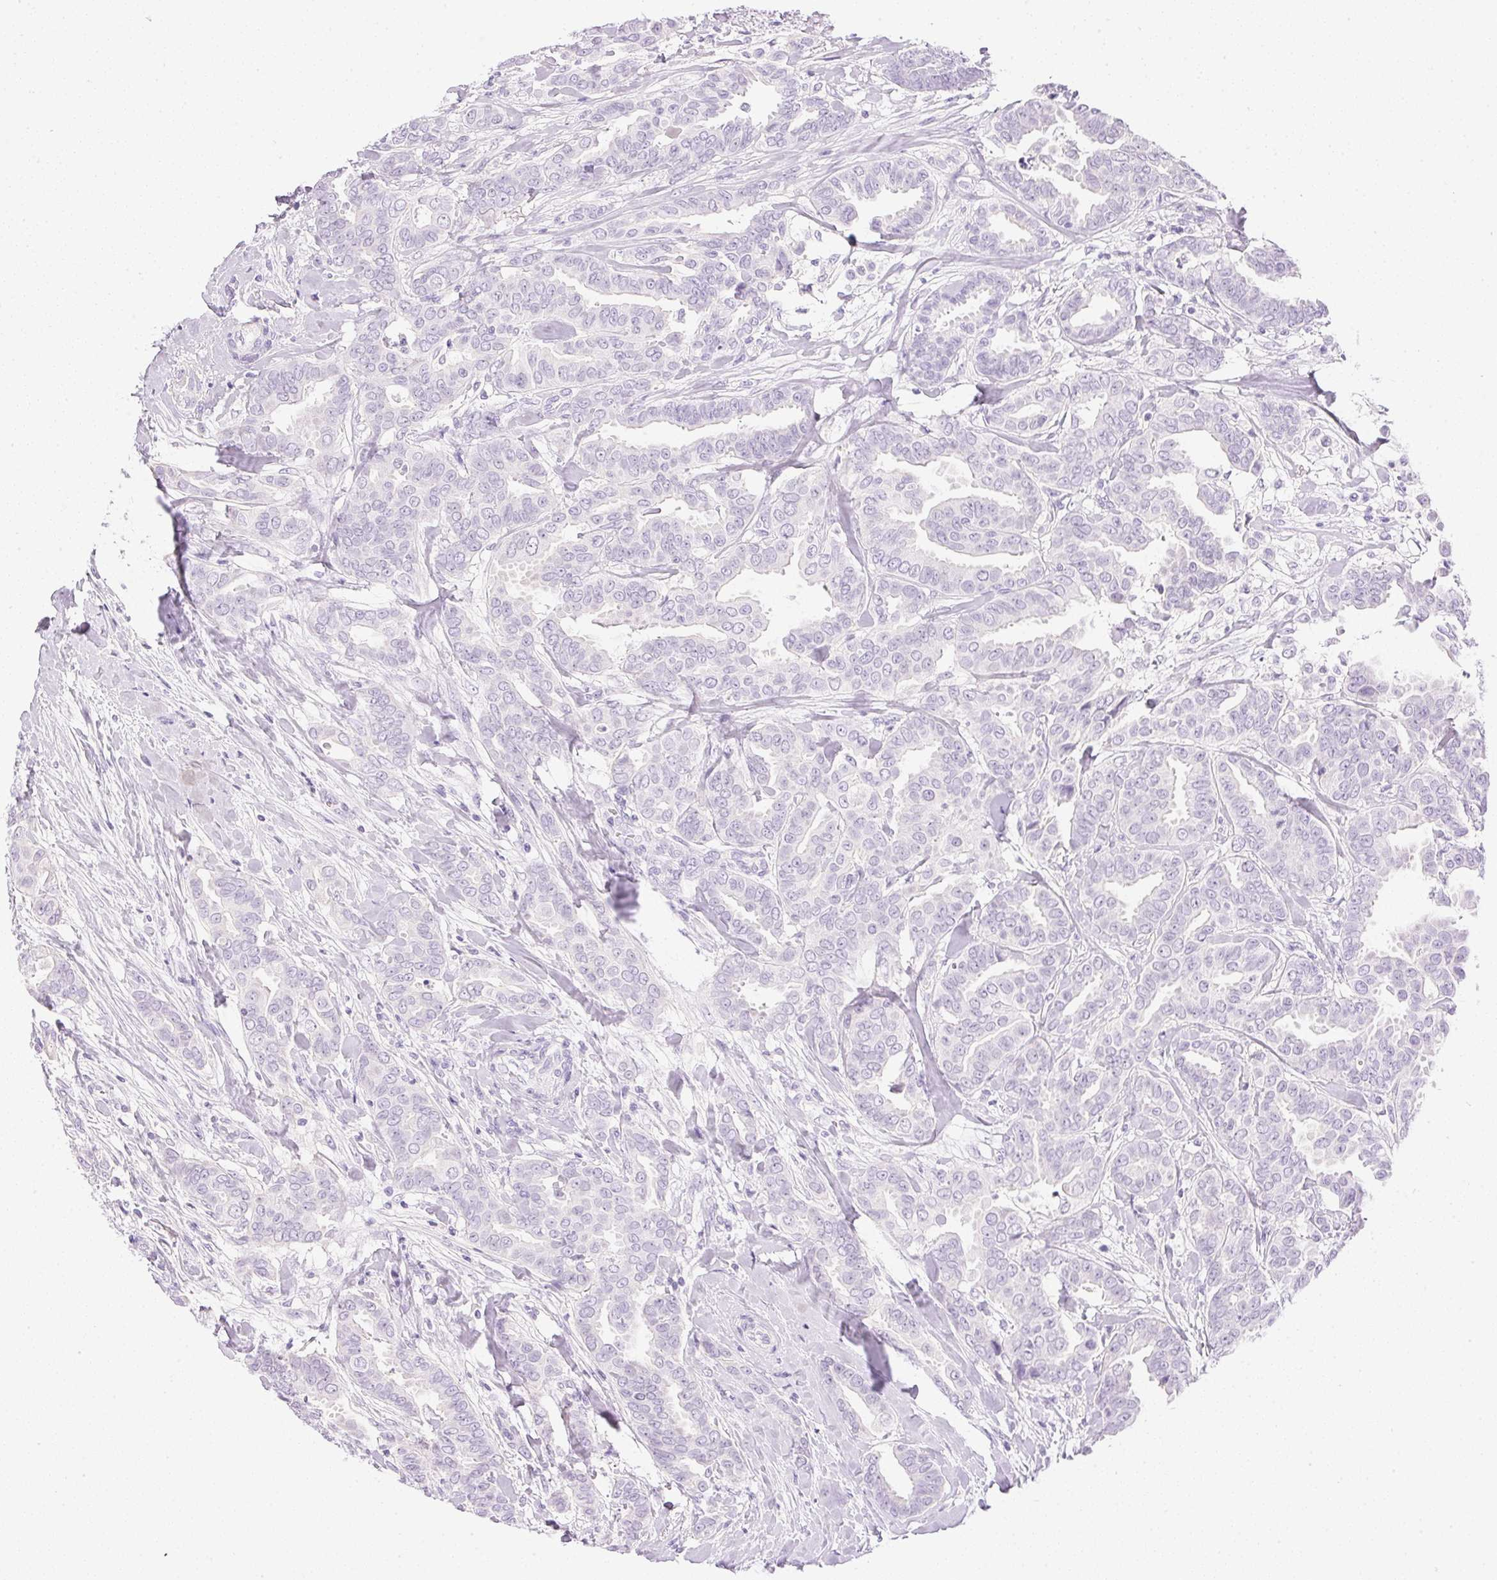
{"staining": {"intensity": "negative", "quantity": "none", "location": "none"}, "tissue": "breast cancer", "cell_type": "Tumor cells", "image_type": "cancer", "snomed": [{"axis": "morphology", "description": "Duct carcinoma"}, {"axis": "topography", "description": "Breast"}], "caption": "IHC micrograph of breast cancer (intraductal carcinoma) stained for a protein (brown), which displays no staining in tumor cells. (Immunohistochemistry (ihc), brightfield microscopy, high magnification).", "gene": "CTRL", "patient": {"sex": "female", "age": 45}}